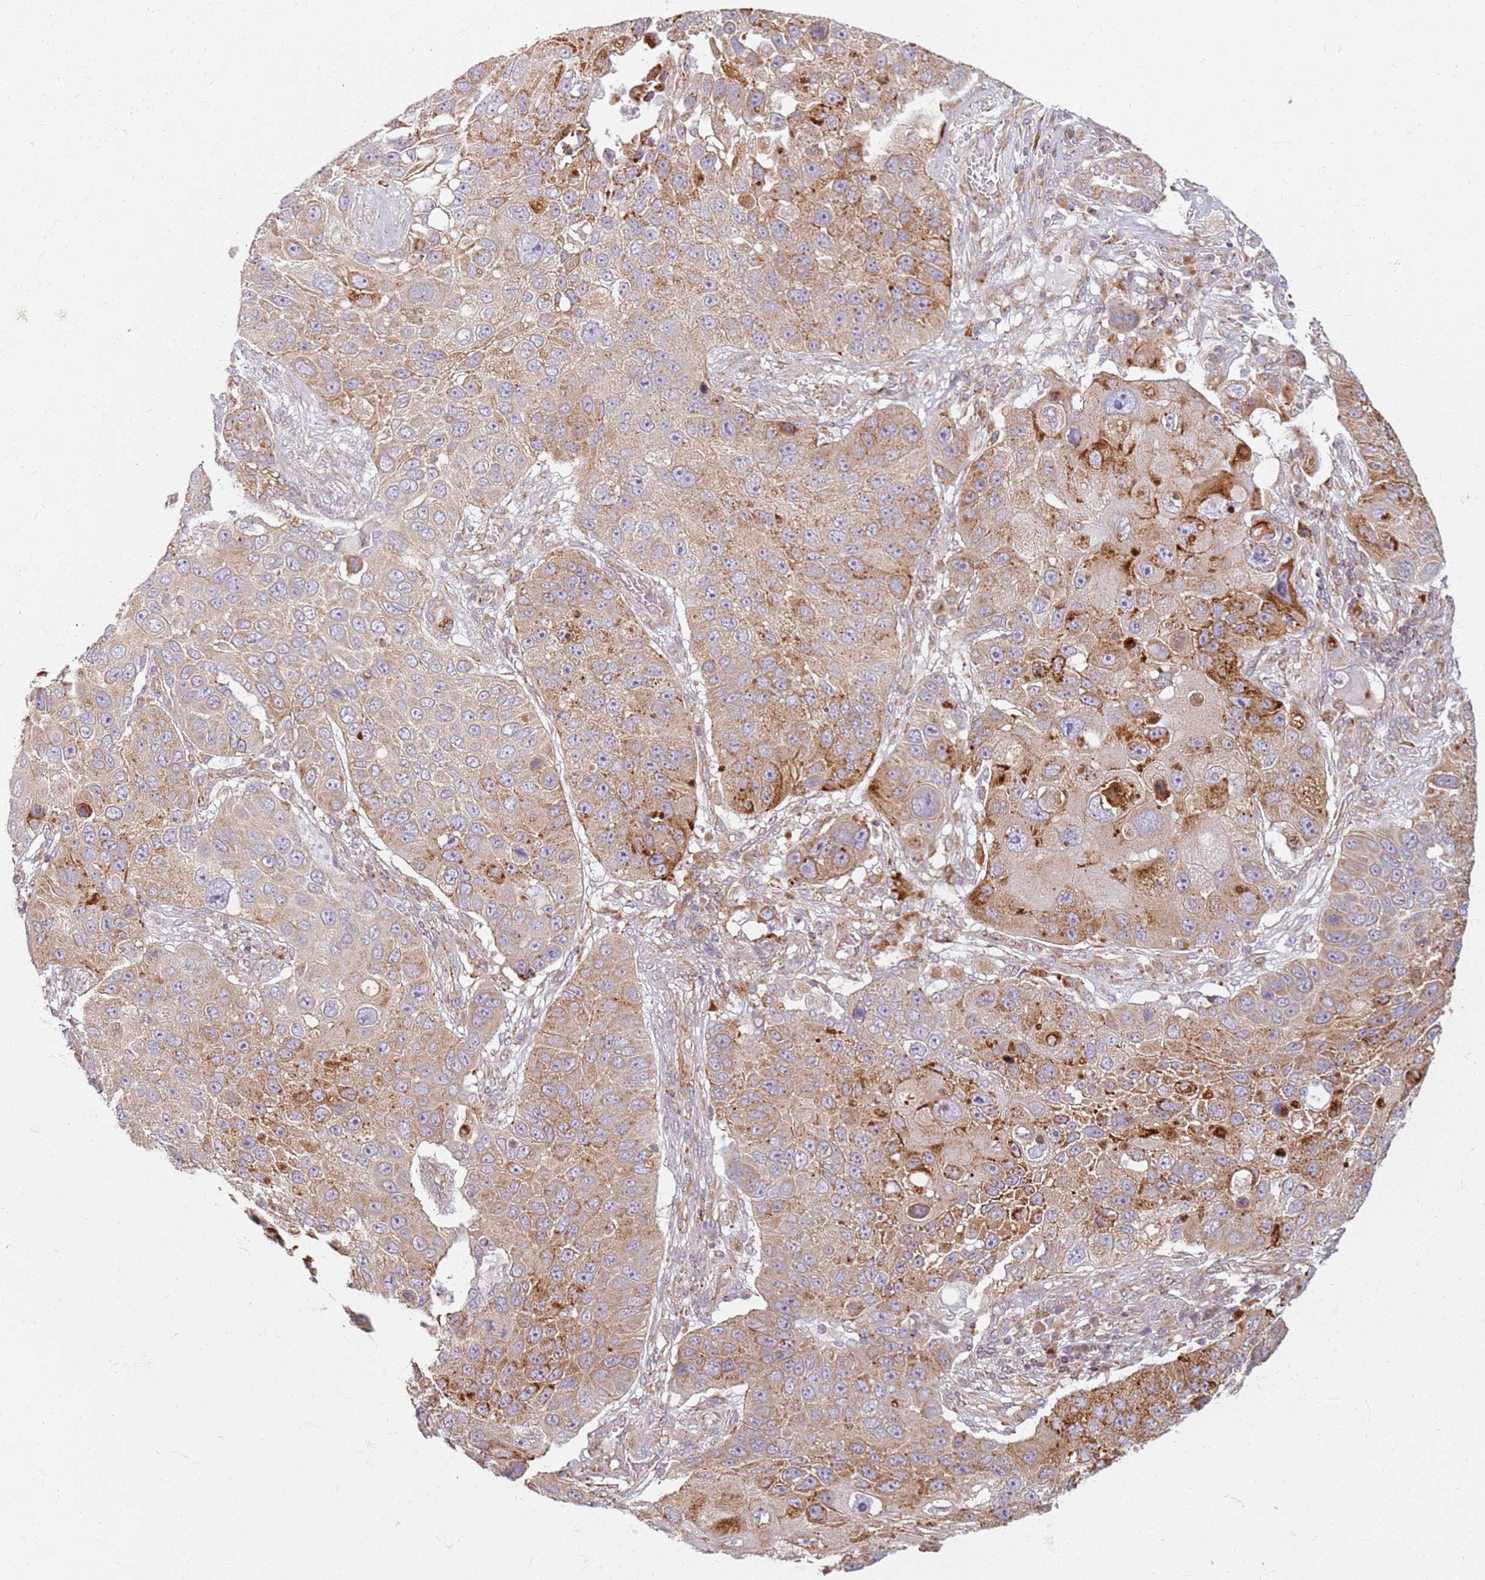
{"staining": {"intensity": "moderate", "quantity": ">75%", "location": "cytoplasmic/membranous"}, "tissue": "lung cancer", "cell_type": "Tumor cells", "image_type": "cancer", "snomed": [{"axis": "morphology", "description": "Squamous cell carcinoma, NOS"}, {"axis": "topography", "description": "Lung"}], "caption": "IHC of lung cancer (squamous cell carcinoma) shows medium levels of moderate cytoplasmic/membranous expression in approximately >75% of tumor cells. (IHC, brightfield microscopy, high magnification).", "gene": "PROKR2", "patient": {"sex": "male", "age": 61}}